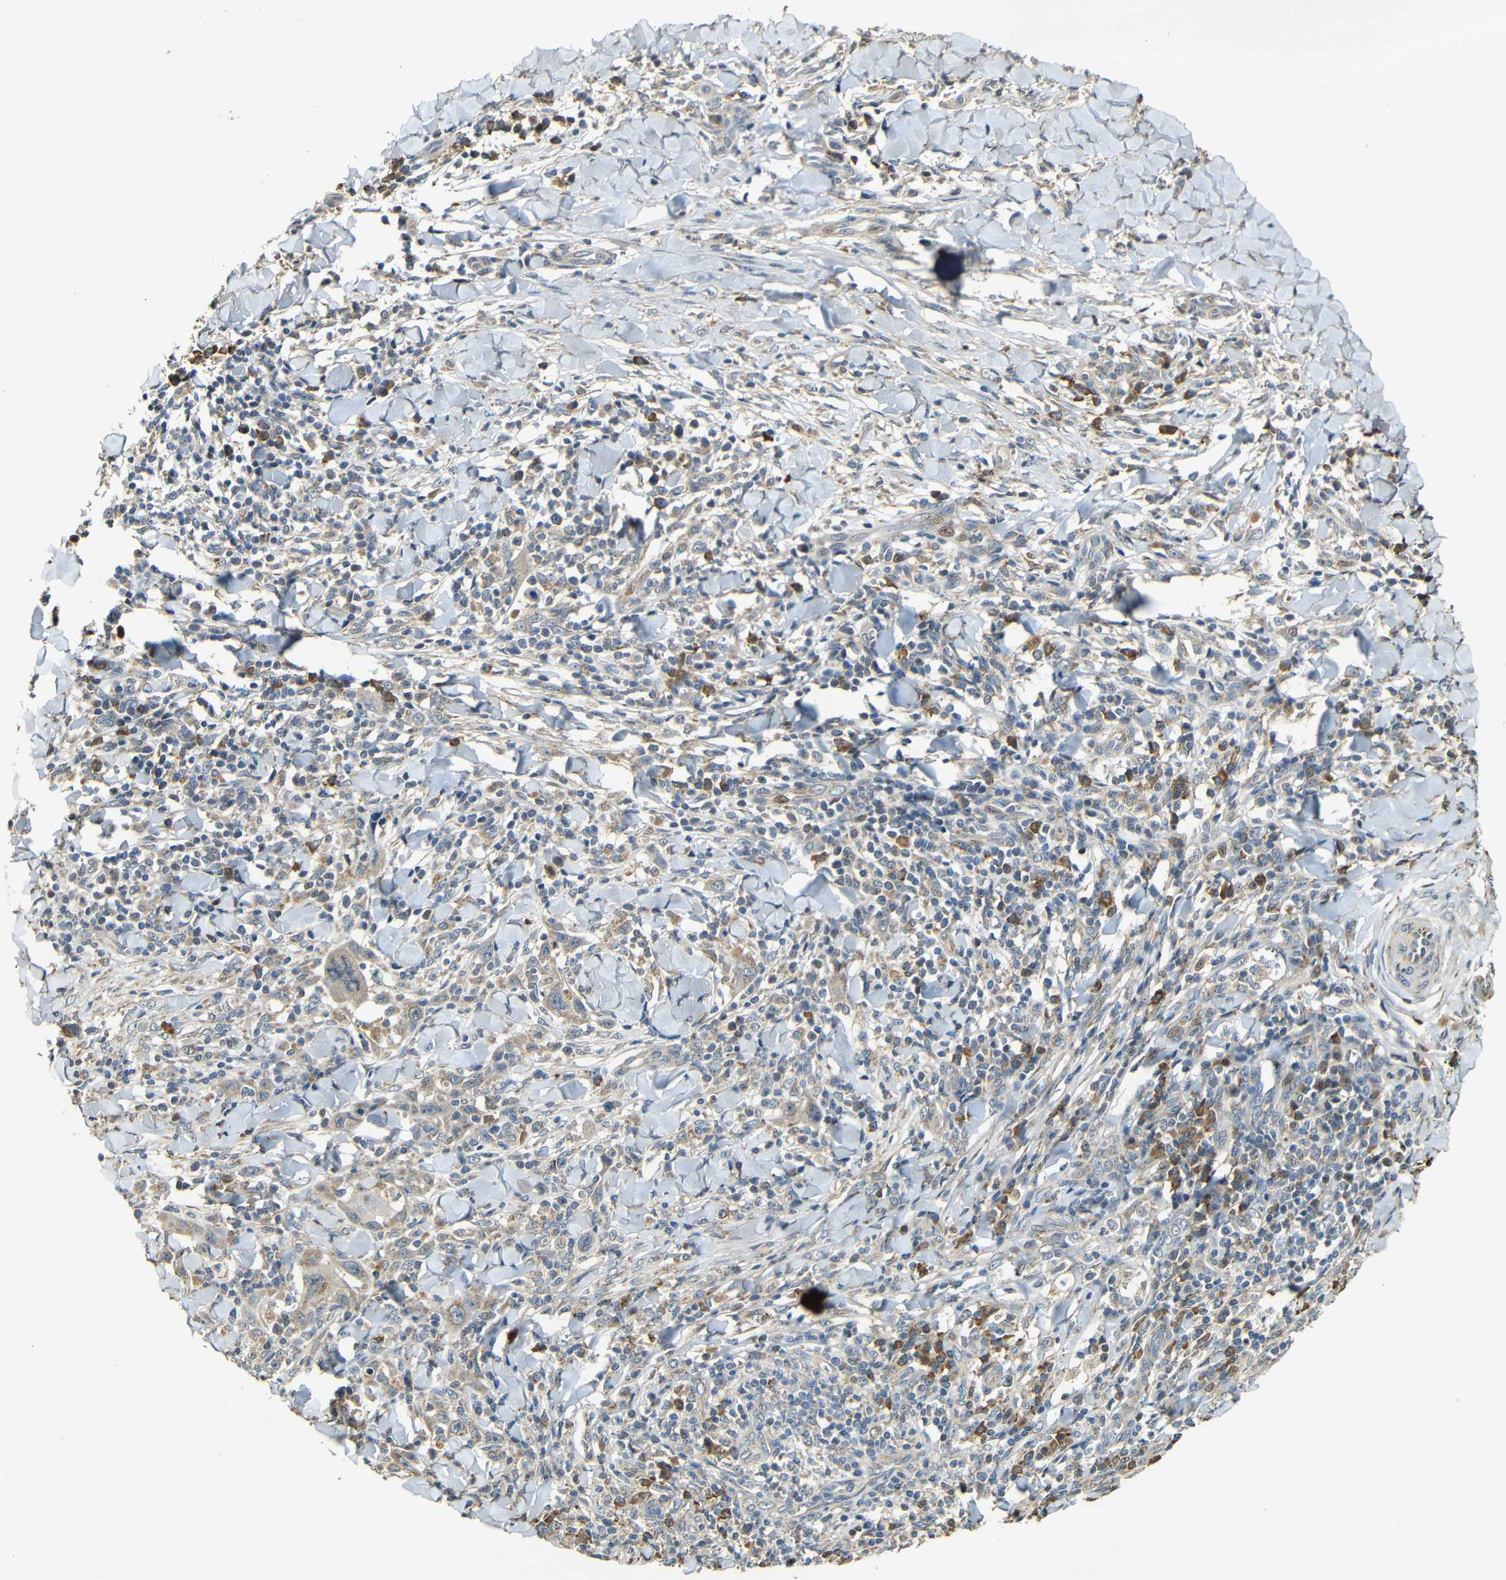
{"staining": {"intensity": "weak", "quantity": ">75%", "location": "cytoplasmic/membranous"}, "tissue": "skin cancer", "cell_type": "Tumor cells", "image_type": "cancer", "snomed": [{"axis": "morphology", "description": "Squamous cell carcinoma, NOS"}, {"axis": "topography", "description": "Skin"}], "caption": "Protein staining of skin squamous cell carcinoma tissue exhibits weak cytoplasmic/membranous positivity in approximately >75% of tumor cells.", "gene": "KAZALD1", "patient": {"sex": "male", "age": 24}}